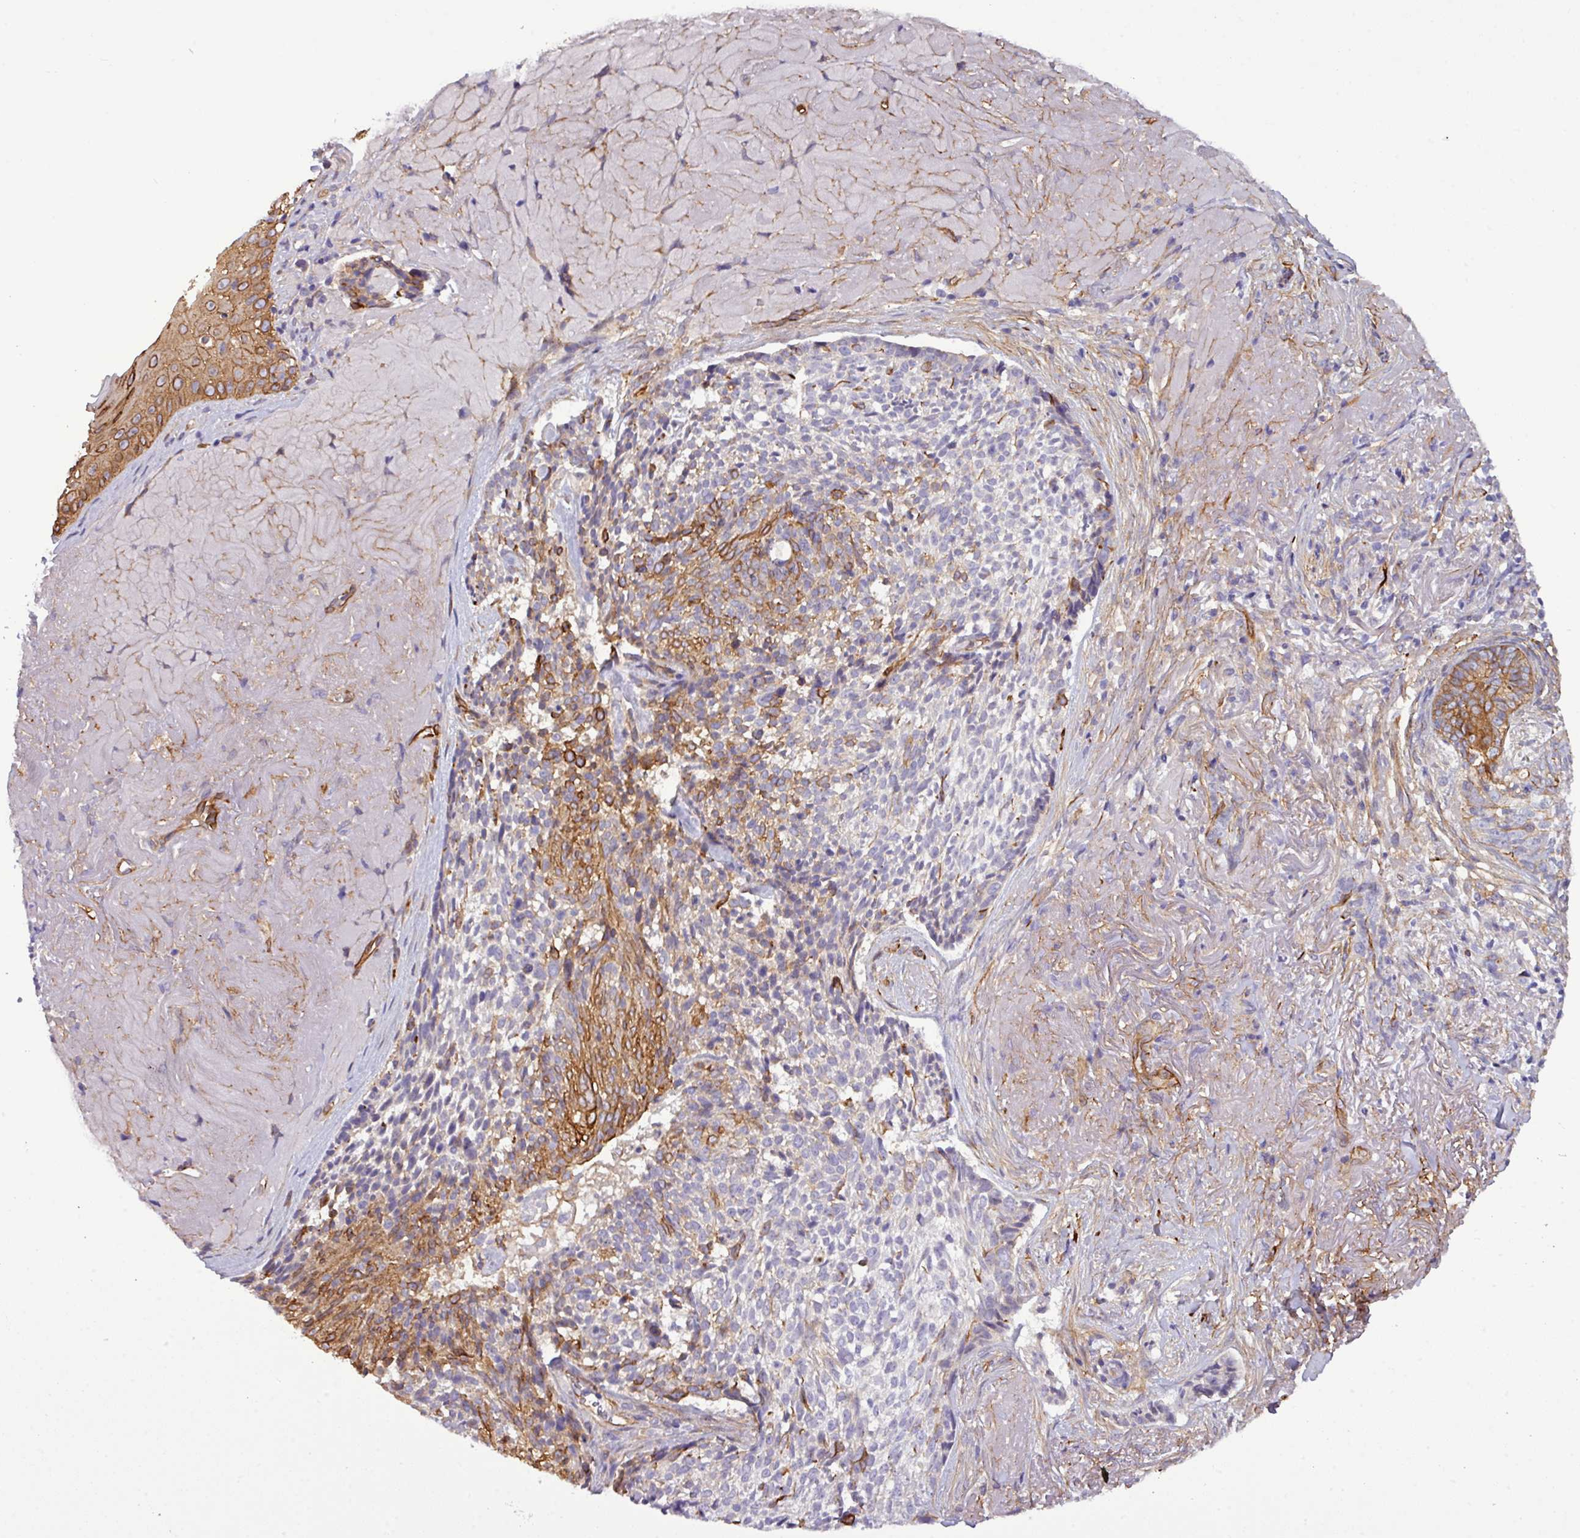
{"staining": {"intensity": "moderate", "quantity": "25%-75%", "location": "cytoplasmic/membranous"}, "tissue": "skin cancer", "cell_type": "Tumor cells", "image_type": "cancer", "snomed": [{"axis": "morphology", "description": "Basal cell carcinoma"}, {"axis": "topography", "description": "Skin"}, {"axis": "topography", "description": "Skin of face"}], "caption": "Immunohistochemistry (DAB) staining of human basal cell carcinoma (skin) shows moderate cytoplasmic/membranous protein staining in approximately 25%-75% of tumor cells.", "gene": "PARD6A", "patient": {"sex": "female", "age": 95}}